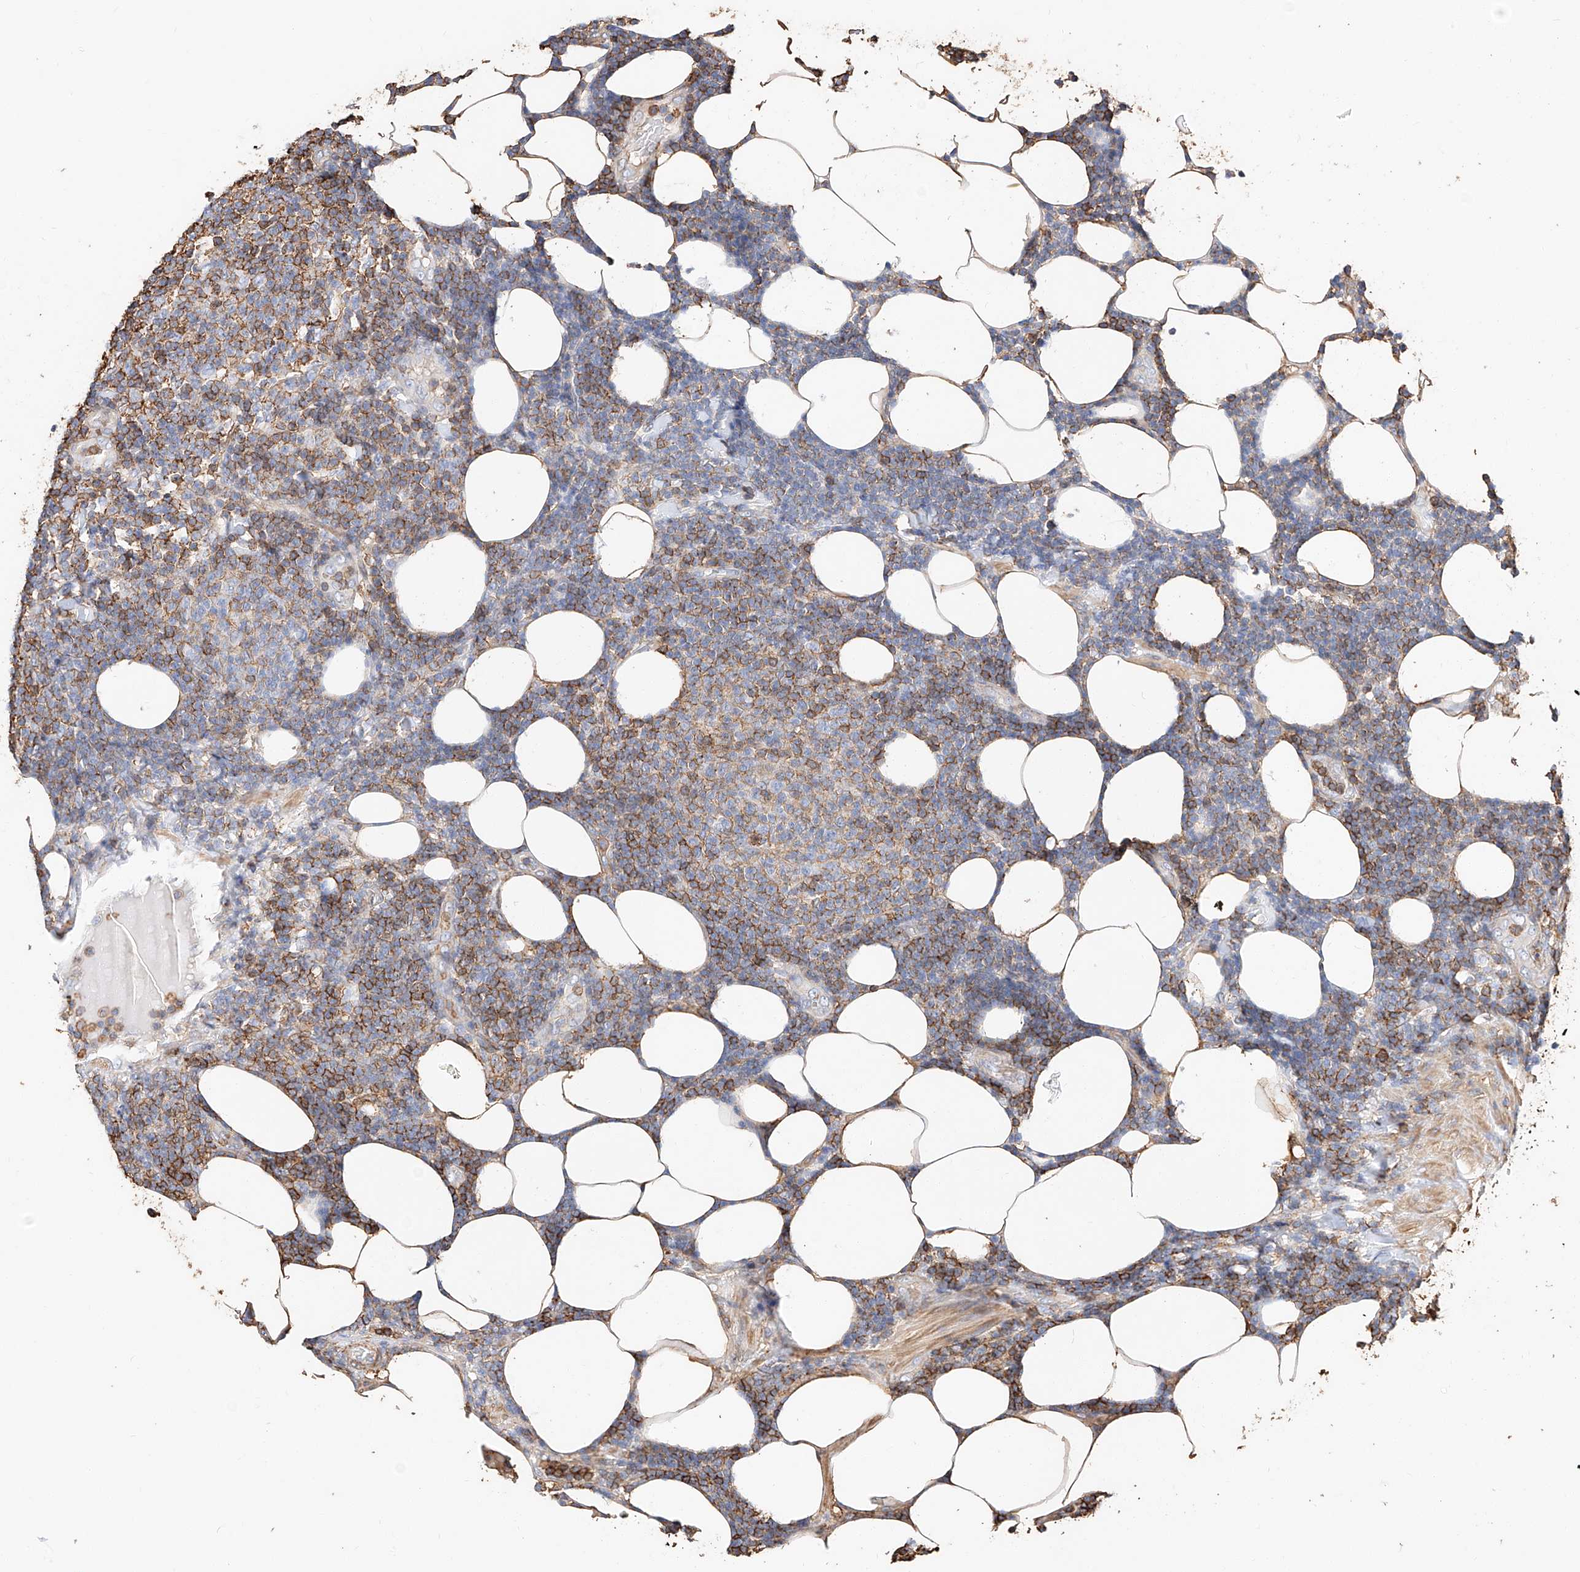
{"staining": {"intensity": "moderate", "quantity": "<25%", "location": "cytoplasmic/membranous"}, "tissue": "lymphoma", "cell_type": "Tumor cells", "image_type": "cancer", "snomed": [{"axis": "morphology", "description": "Malignant lymphoma, non-Hodgkin's type, Low grade"}, {"axis": "topography", "description": "Lymph node"}], "caption": "Protein staining reveals moderate cytoplasmic/membranous staining in about <25% of tumor cells in lymphoma. (DAB (3,3'-diaminobenzidine) IHC with brightfield microscopy, high magnification).", "gene": "WFS1", "patient": {"sex": "male", "age": 66}}